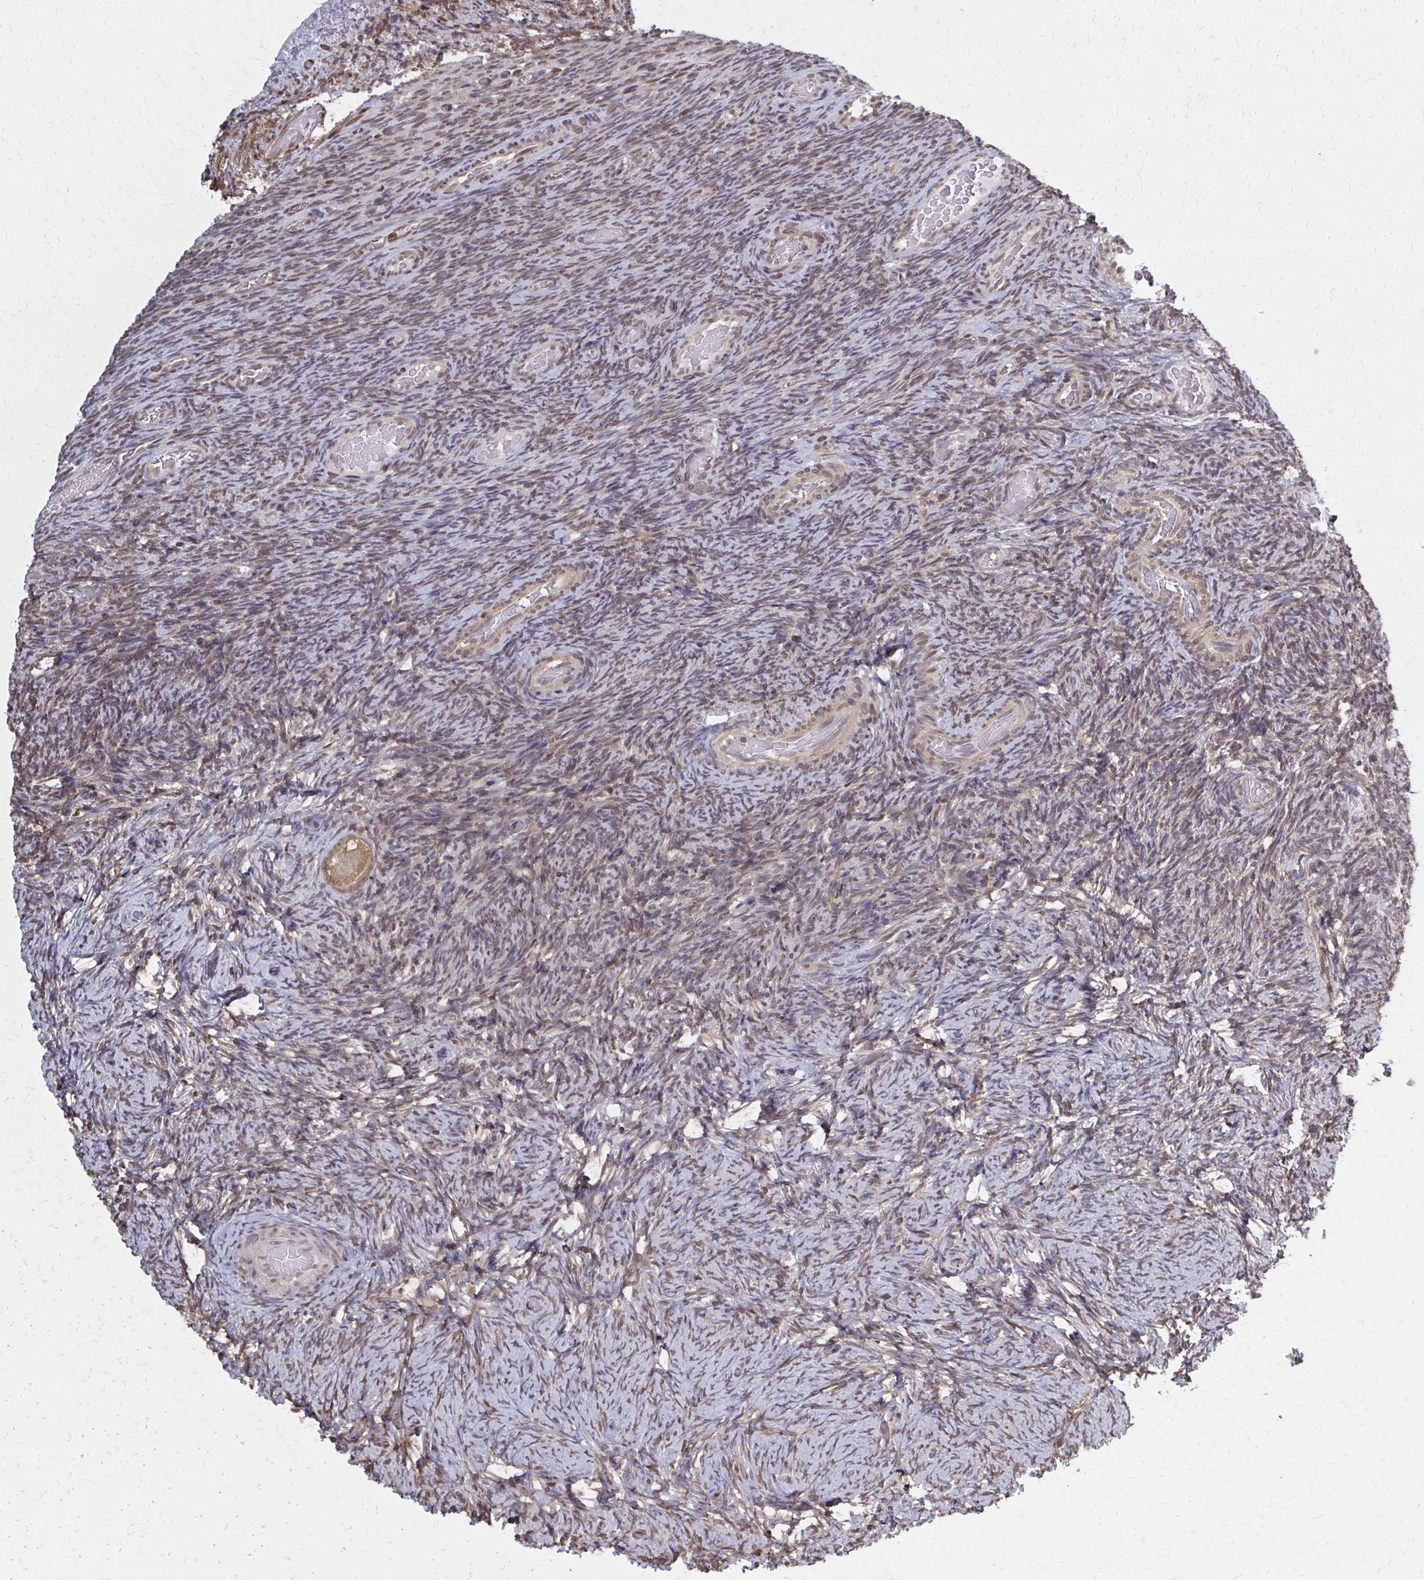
{"staining": {"intensity": "moderate", "quantity": ">75%", "location": "cytoplasmic/membranous"}, "tissue": "ovary", "cell_type": "Follicle cells", "image_type": "normal", "snomed": [{"axis": "morphology", "description": "Normal tissue, NOS"}, {"axis": "topography", "description": "Ovary"}], "caption": "Human ovary stained for a protein (brown) demonstrates moderate cytoplasmic/membranous positive positivity in approximately >75% of follicle cells.", "gene": "MDH1", "patient": {"sex": "female", "age": 34}}